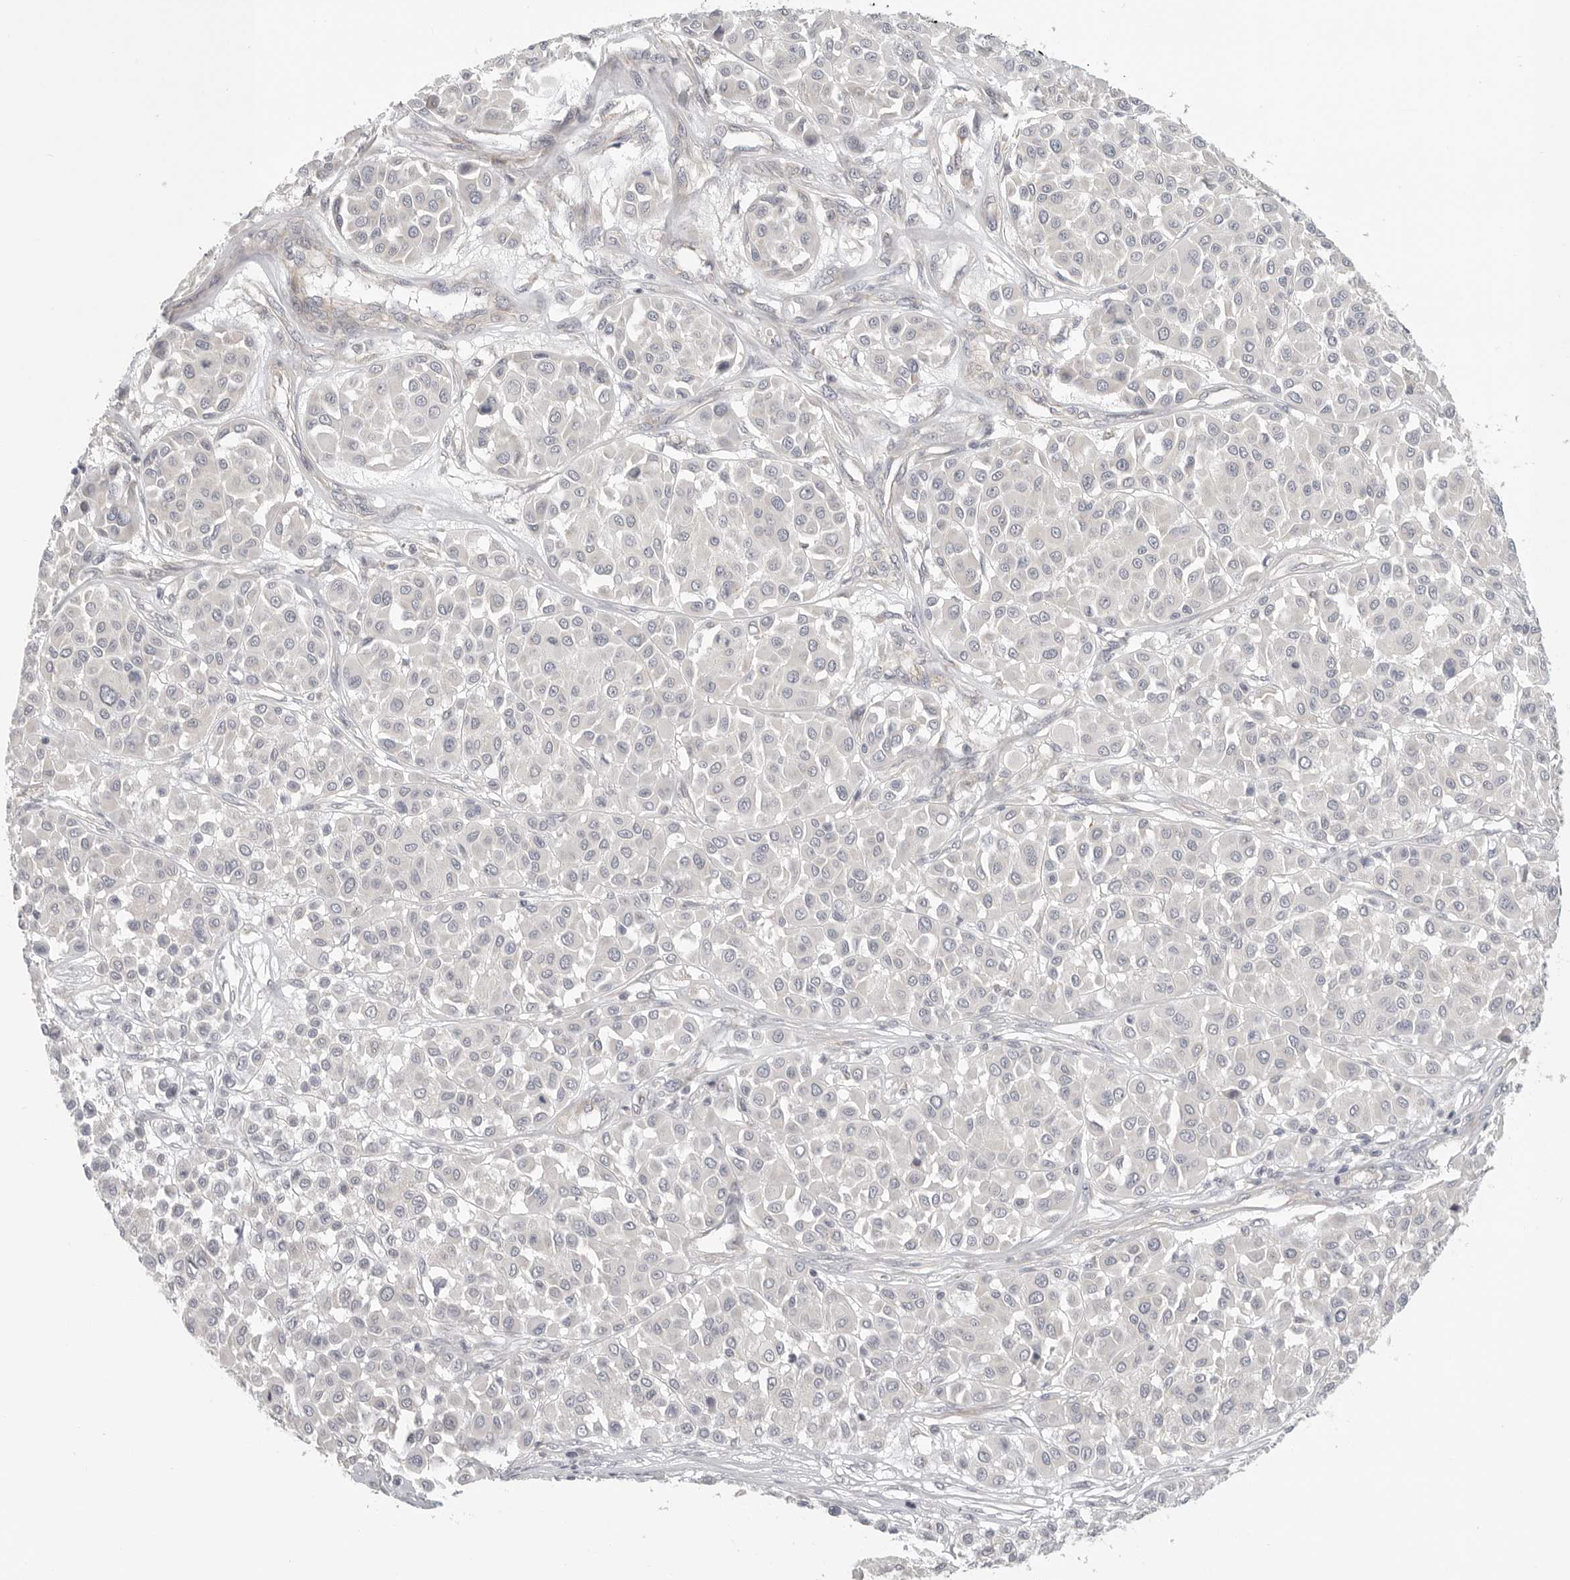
{"staining": {"intensity": "negative", "quantity": "none", "location": "none"}, "tissue": "melanoma", "cell_type": "Tumor cells", "image_type": "cancer", "snomed": [{"axis": "morphology", "description": "Malignant melanoma, Metastatic site"}, {"axis": "topography", "description": "Soft tissue"}], "caption": "Immunohistochemistry micrograph of human malignant melanoma (metastatic site) stained for a protein (brown), which exhibits no expression in tumor cells.", "gene": "STAB2", "patient": {"sex": "male", "age": 41}}